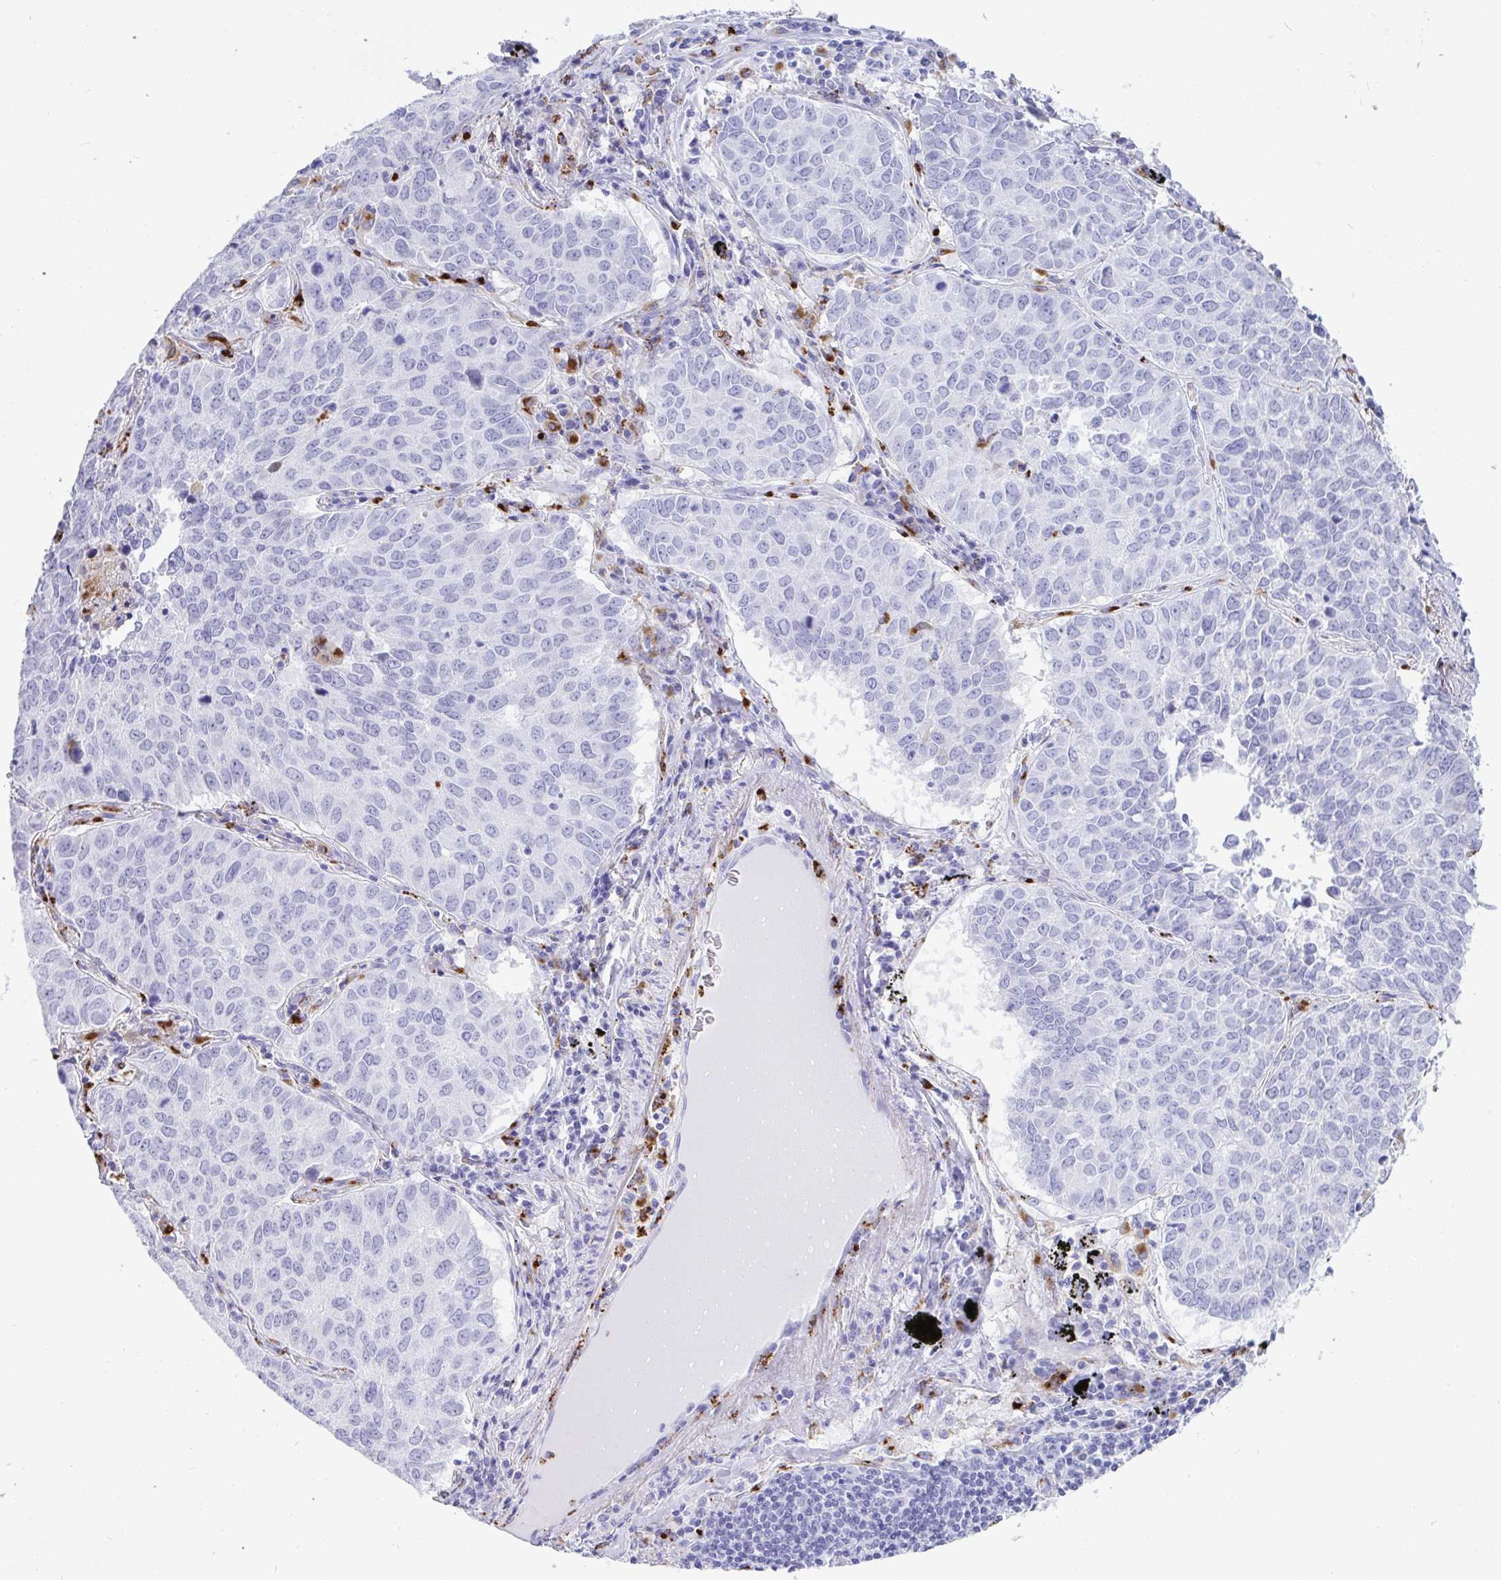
{"staining": {"intensity": "negative", "quantity": "none", "location": "none"}, "tissue": "lung cancer", "cell_type": "Tumor cells", "image_type": "cancer", "snomed": [{"axis": "morphology", "description": "Adenocarcinoma, NOS"}, {"axis": "topography", "description": "Lung"}], "caption": "Tumor cells show no significant protein positivity in adenocarcinoma (lung).", "gene": "CPVL", "patient": {"sex": "female", "age": 50}}